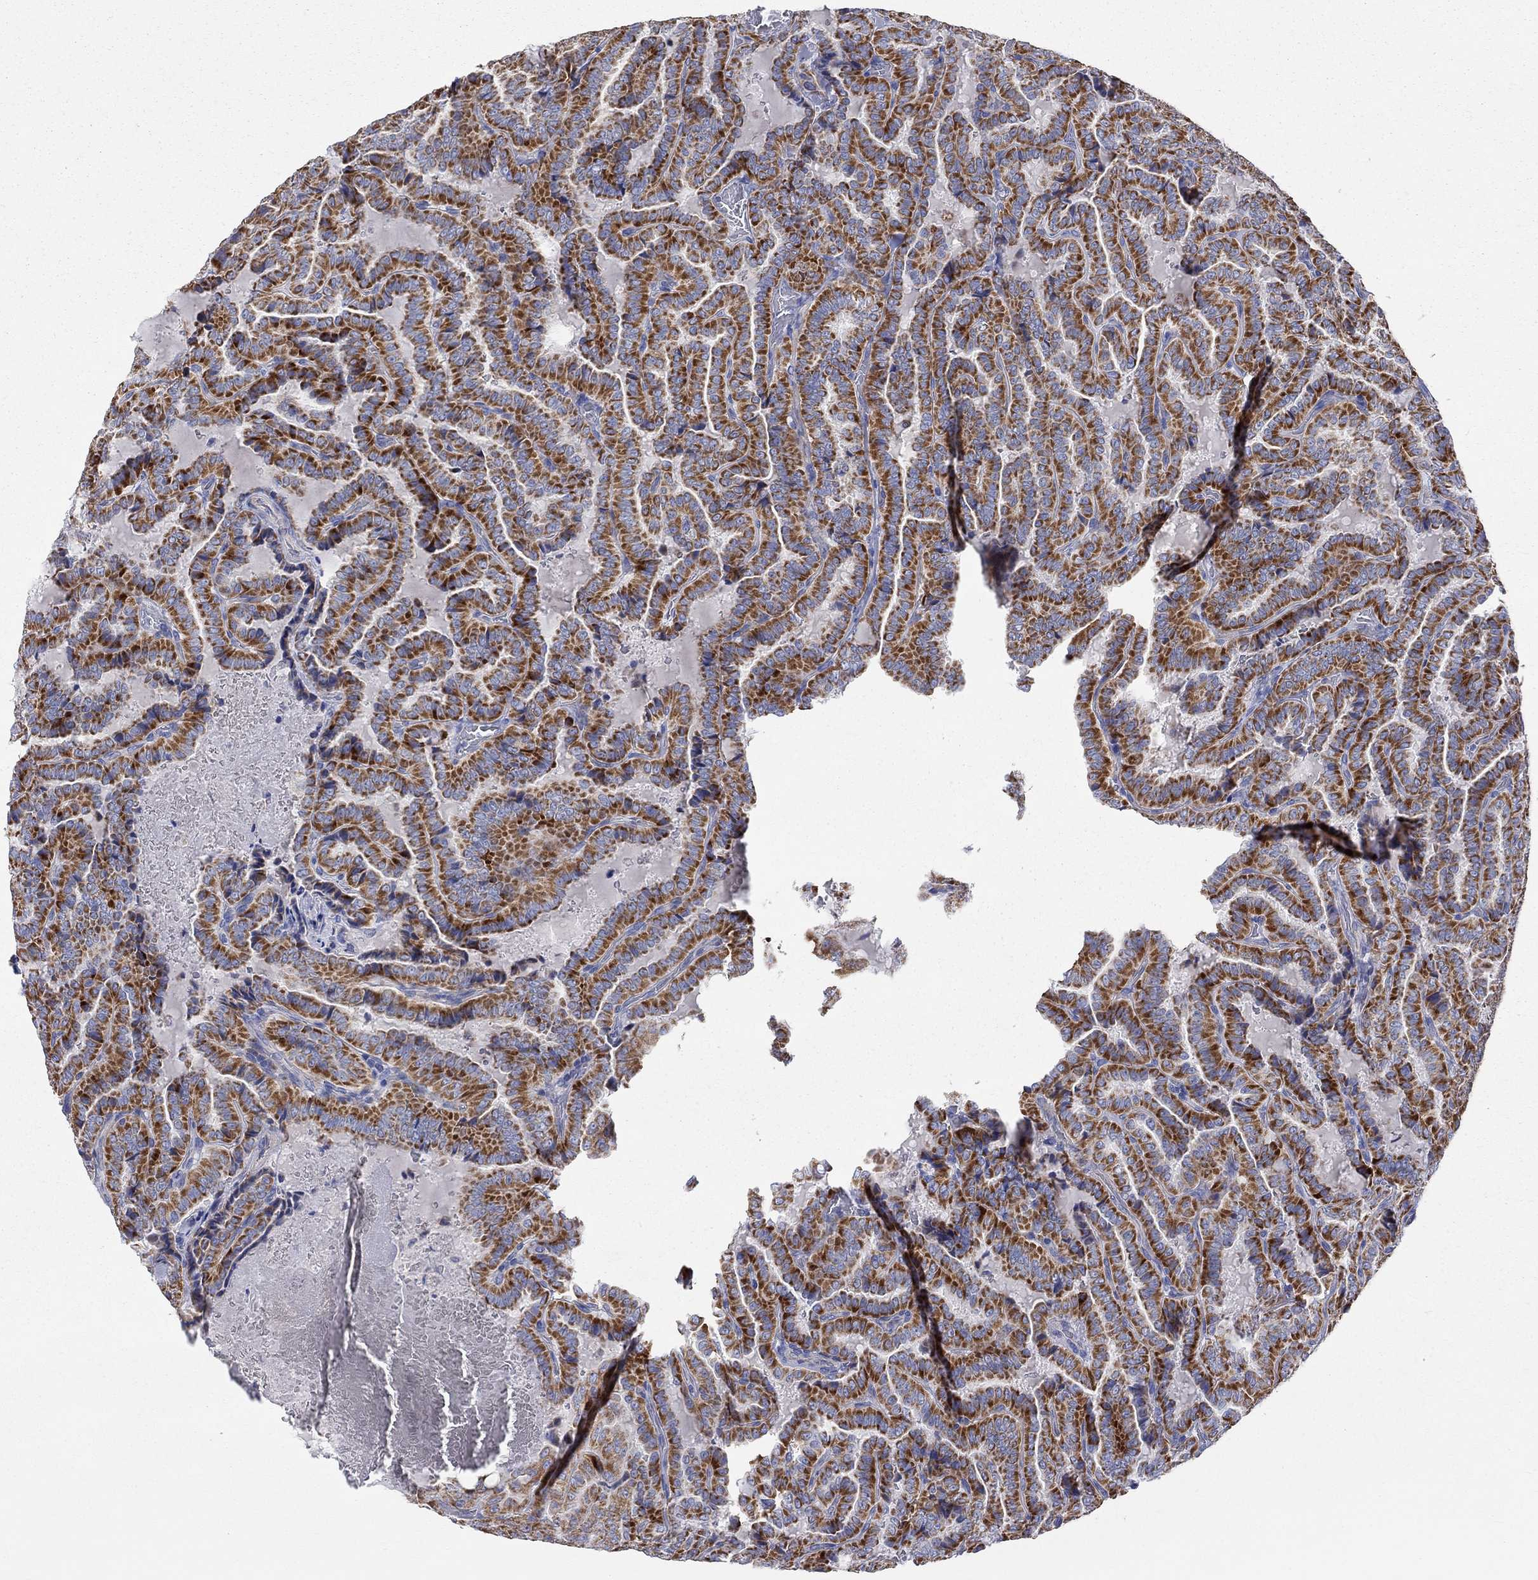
{"staining": {"intensity": "strong", "quantity": ">75%", "location": "cytoplasmic/membranous"}, "tissue": "thyroid cancer", "cell_type": "Tumor cells", "image_type": "cancer", "snomed": [{"axis": "morphology", "description": "Papillary adenocarcinoma, NOS"}, {"axis": "topography", "description": "Thyroid gland"}], "caption": "Protein staining of thyroid cancer (papillary adenocarcinoma) tissue demonstrates strong cytoplasmic/membranous expression in approximately >75% of tumor cells.", "gene": "RCAN1", "patient": {"sex": "female", "age": 39}}